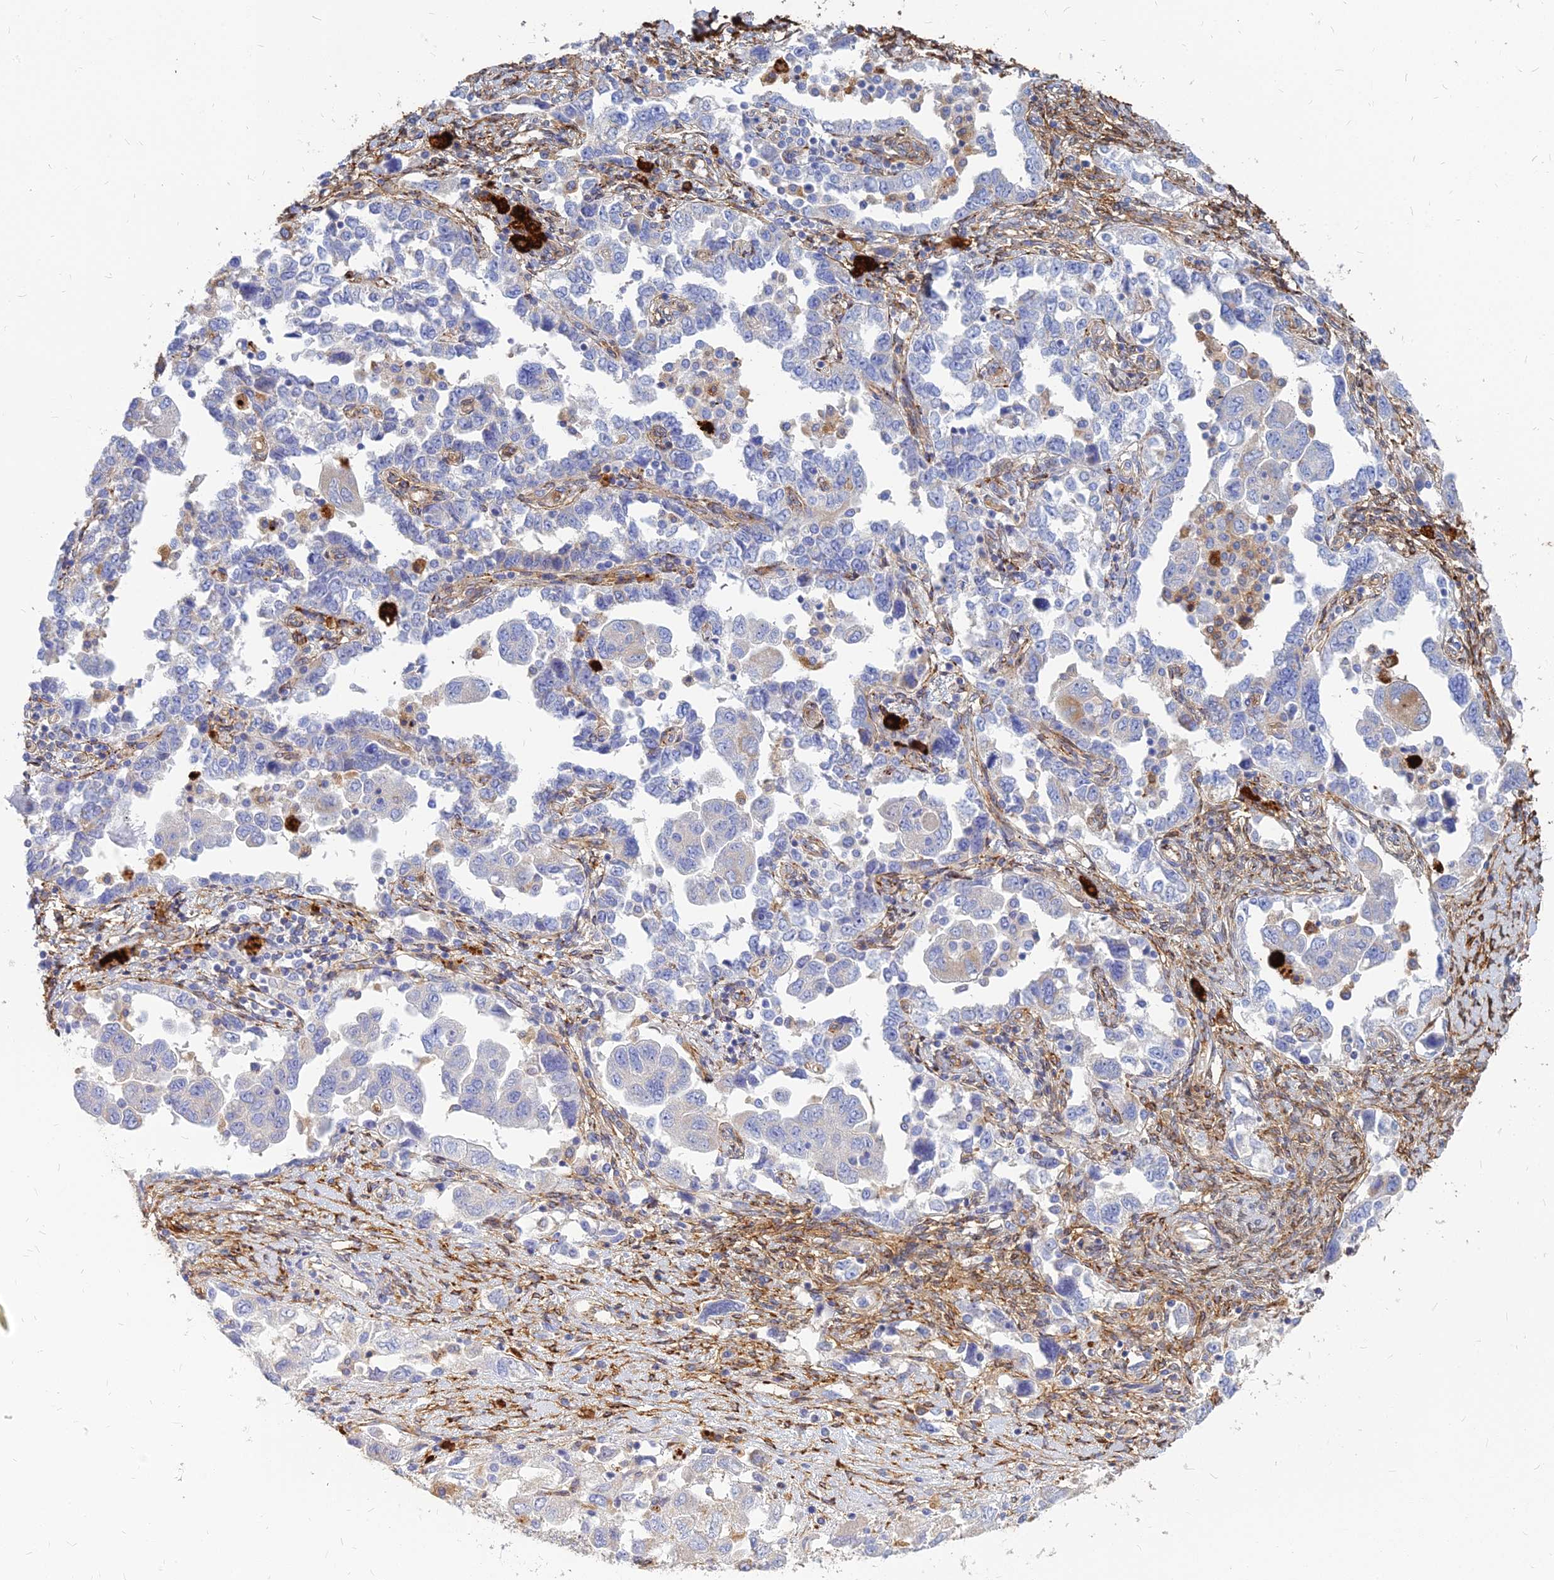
{"staining": {"intensity": "negative", "quantity": "none", "location": "none"}, "tissue": "ovarian cancer", "cell_type": "Tumor cells", "image_type": "cancer", "snomed": [{"axis": "morphology", "description": "Carcinoma, NOS"}, {"axis": "morphology", "description": "Cystadenocarcinoma, serous, NOS"}, {"axis": "topography", "description": "Ovary"}], "caption": "IHC histopathology image of human ovarian cancer stained for a protein (brown), which displays no staining in tumor cells.", "gene": "VAT1", "patient": {"sex": "female", "age": 69}}